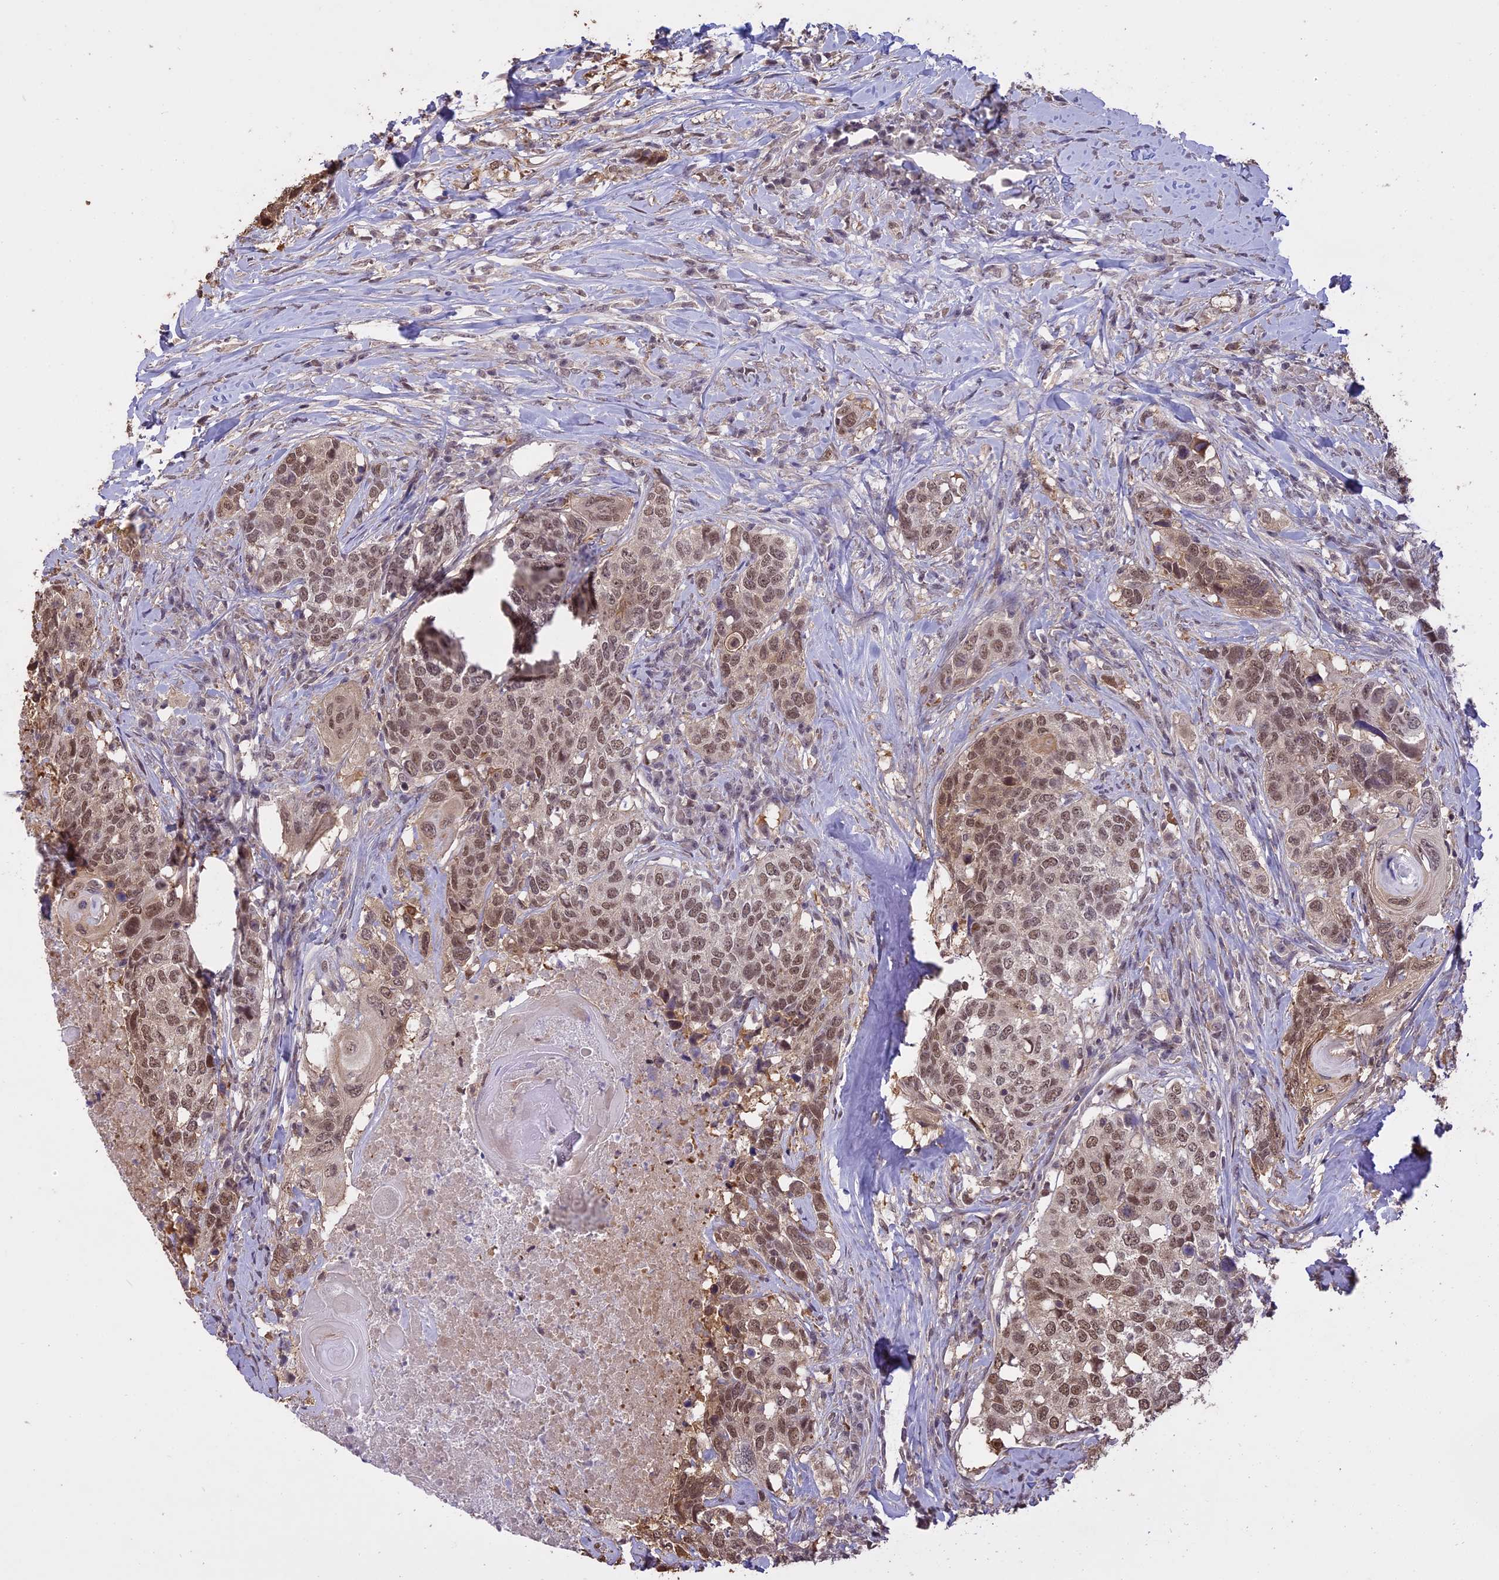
{"staining": {"intensity": "moderate", "quantity": ">75%", "location": "nuclear"}, "tissue": "head and neck cancer", "cell_type": "Tumor cells", "image_type": "cancer", "snomed": [{"axis": "morphology", "description": "Squamous cell carcinoma, NOS"}, {"axis": "topography", "description": "Head-Neck"}], "caption": "A brown stain labels moderate nuclear staining of a protein in head and neck cancer tumor cells.", "gene": "TIGD7", "patient": {"sex": "male", "age": 66}}